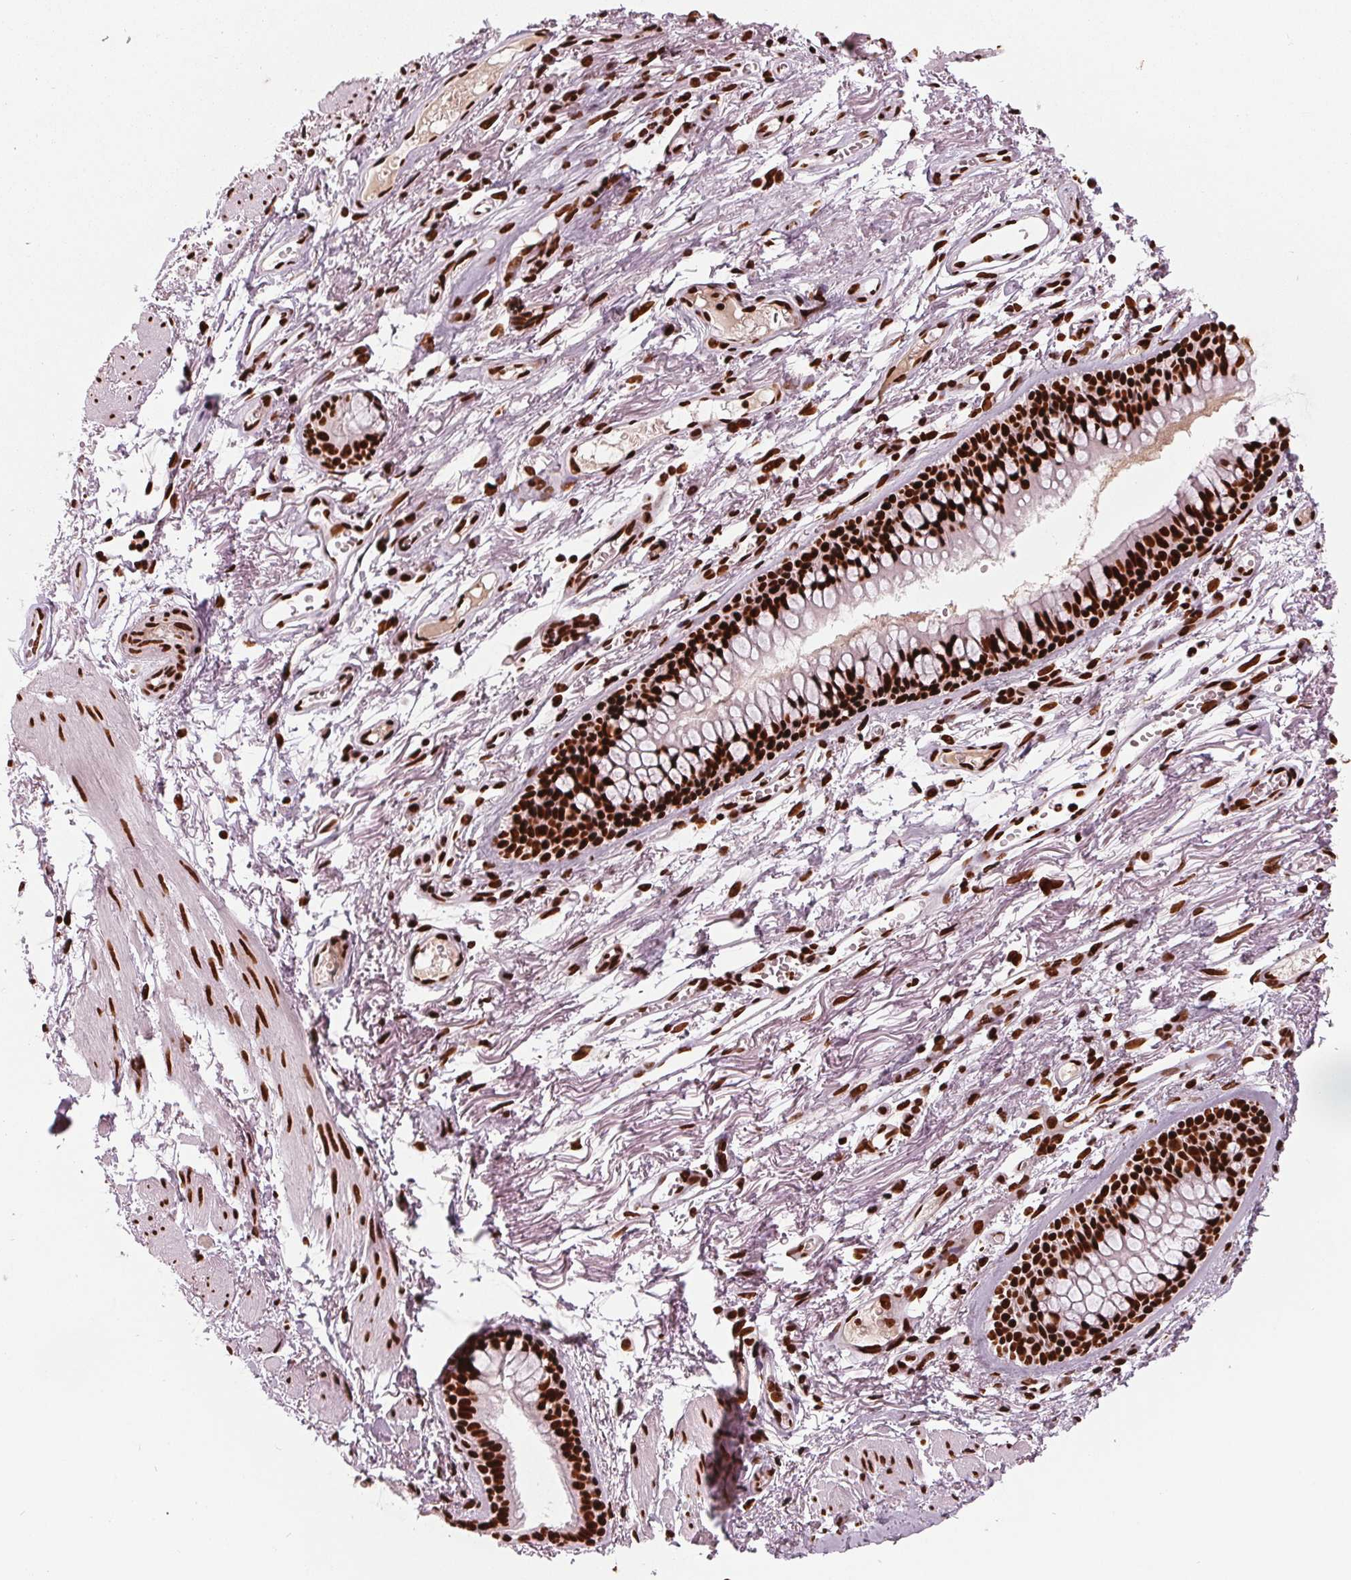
{"staining": {"intensity": "strong", "quantity": ">75%", "location": "nuclear"}, "tissue": "soft tissue", "cell_type": "Fibroblasts", "image_type": "normal", "snomed": [{"axis": "morphology", "description": "Normal tissue, NOS"}, {"axis": "topography", "description": "Cartilage tissue"}, {"axis": "topography", "description": "Bronchus"}], "caption": "Immunohistochemistry (IHC) staining of benign soft tissue, which reveals high levels of strong nuclear expression in approximately >75% of fibroblasts indicating strong nuclear protein staining. The staining was performed using DAB (3,3'-diaminobenzidine) (brown) for protein detection and nuclei were counterstained in hematoxylin (blue).", "gene": "BRD4", "patient": {"sex": "female", "age": 79}}